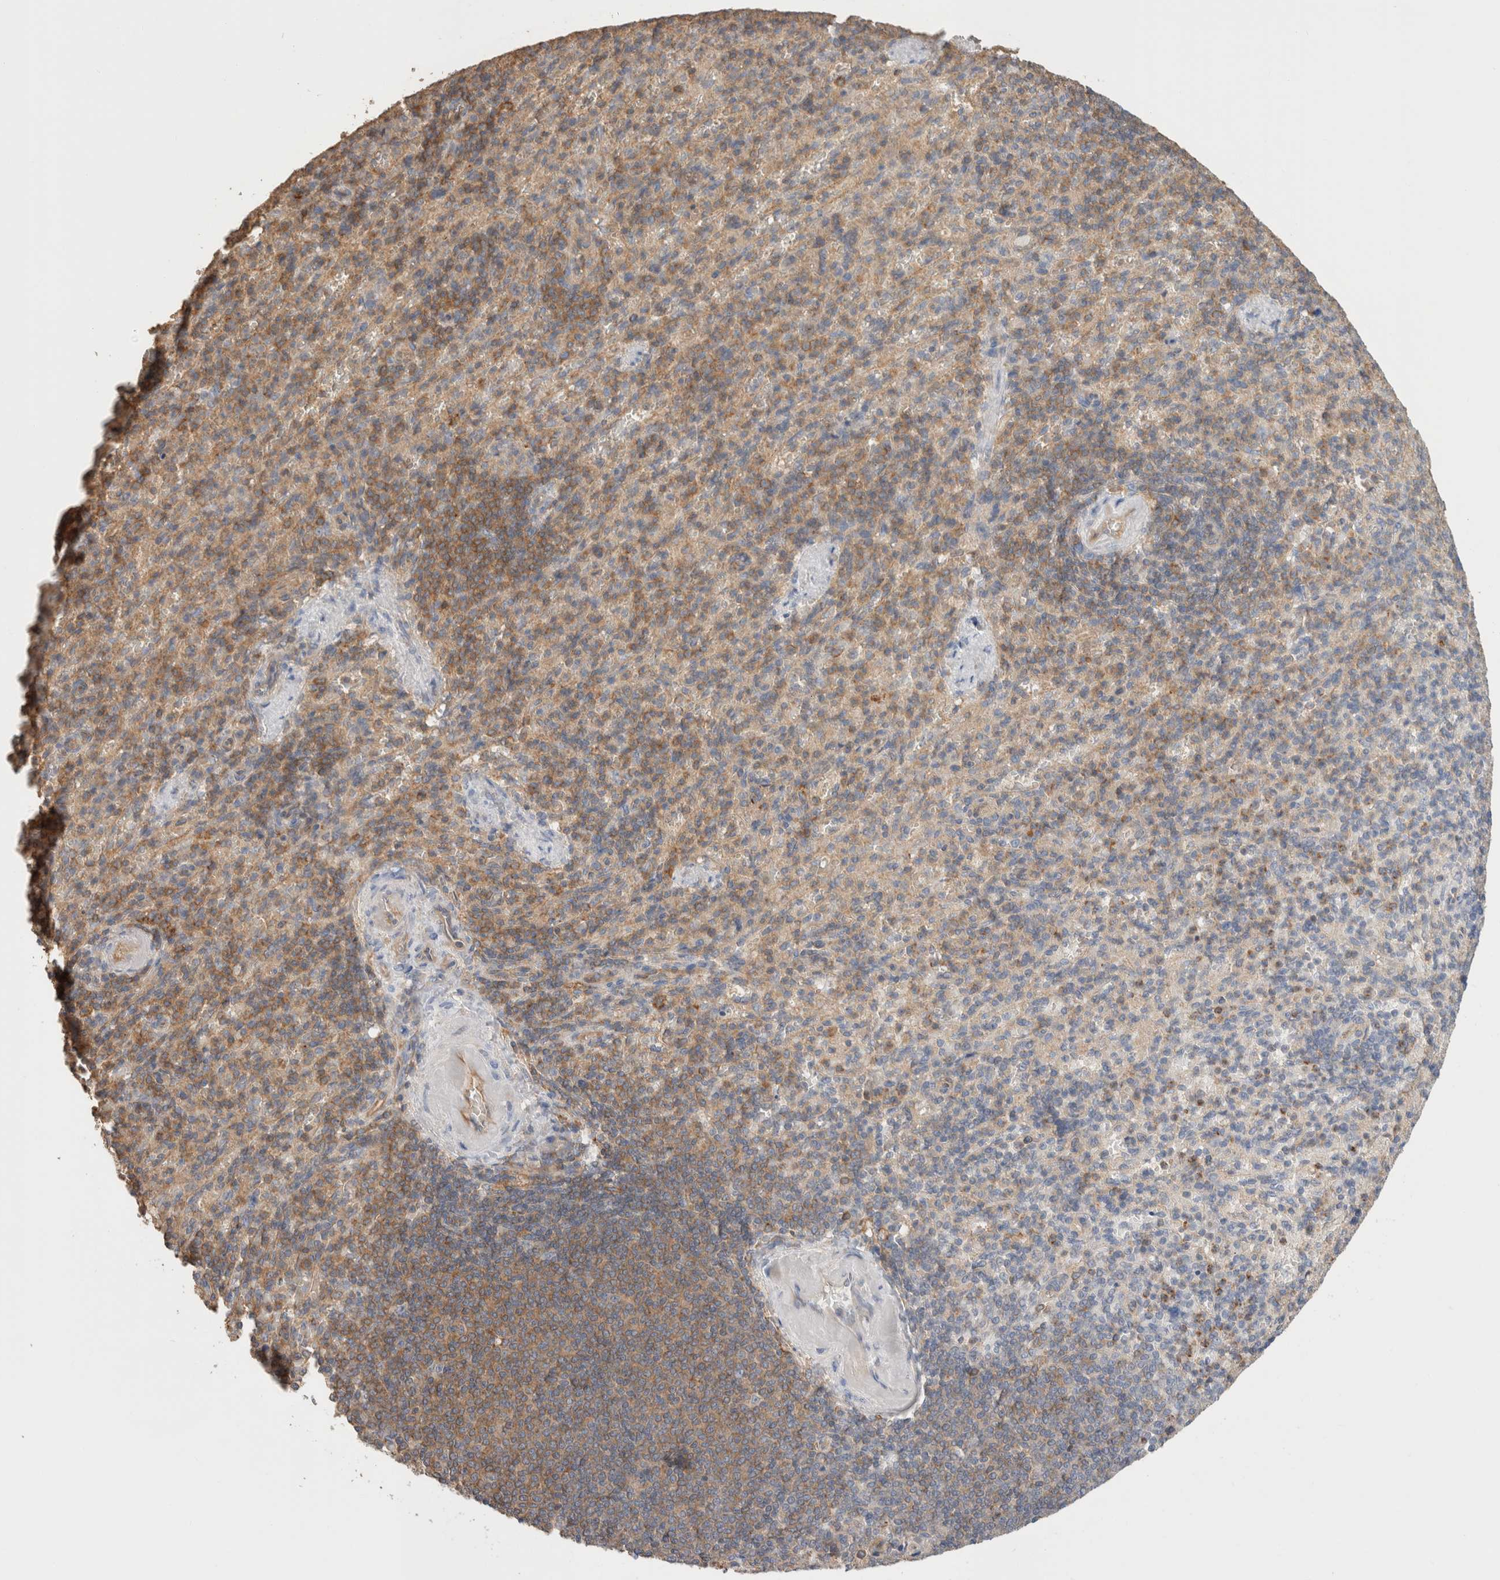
{"staining": {"intensity": "moderate", "quantity": "25%-75%", "location": "cytoplasmic/membranous"}, "tissue": "spleen", "cell_type": "Cells in red pulp", "image_type": "normal", "snomed": [{"axis": "morphology", "description": "Normal tissue, NOS"}, {"axis": "topography", "description": "Spleen"}], "caption": "Immunohistochemical staining of benign spleen exhibits moderate cytoplasmic/membranous protein positivity in approximately 25%-75% of cells in red pulp.", "gene": "CFAP418", "patient": {"sex": "female", "age": 74}}